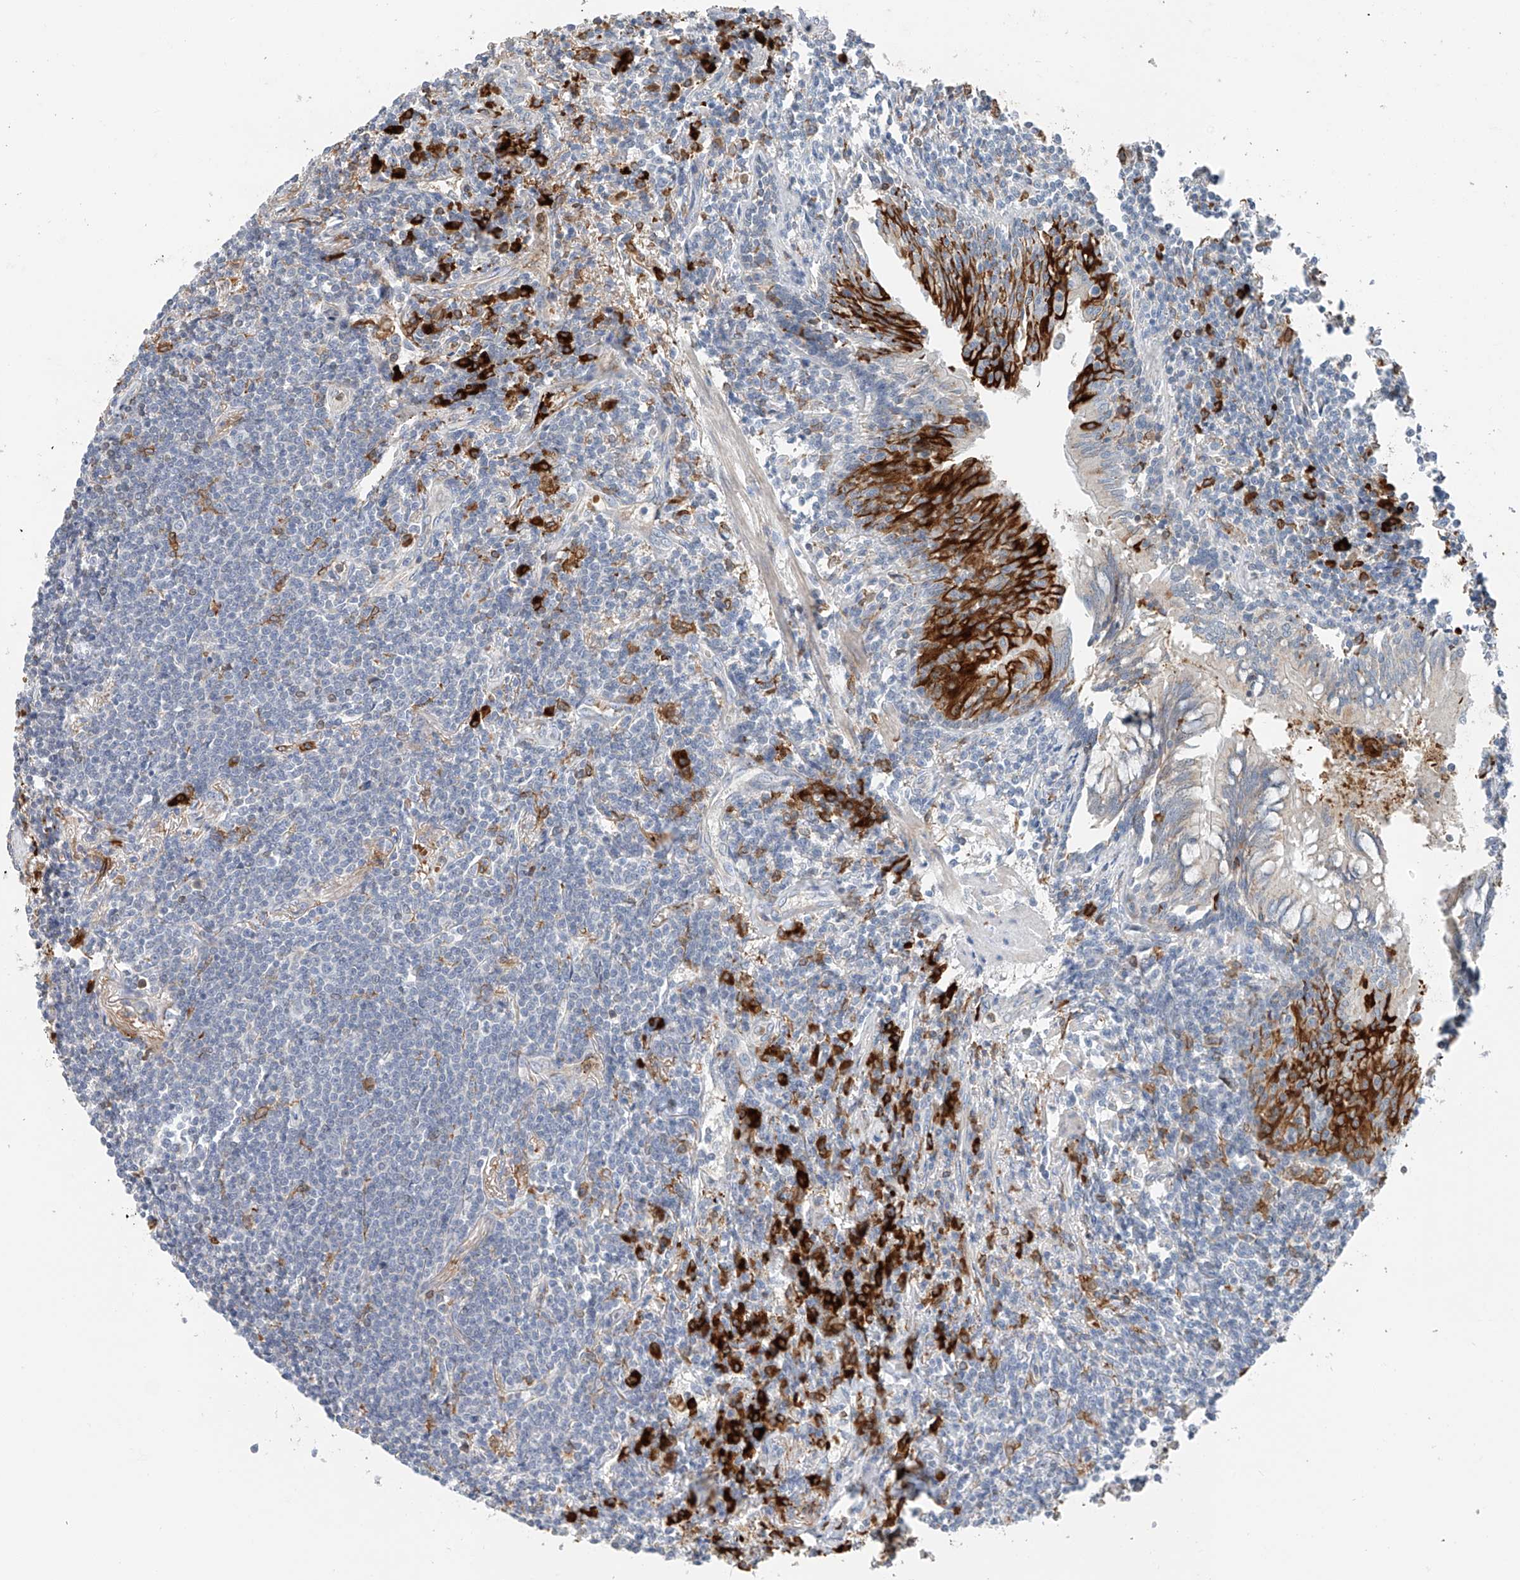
{"staining": {"intensity": "negative", "quantity": "none", "location": "none"}, "tissue": "lymphoma", "cell_type": "Tumor cells", "image_type": "cancer", "snomed": [{"axis": "morphology", "description": "Malignant lymphoma, non-Hodgkin's type, Low grade"}, {"axis": "topography", "description": "Lung"}], "caption": "Tumor cells show no significant staining in lymphoma.", "gene": "TBXAS1", "patient": {"sex": "female", "age": 71}}